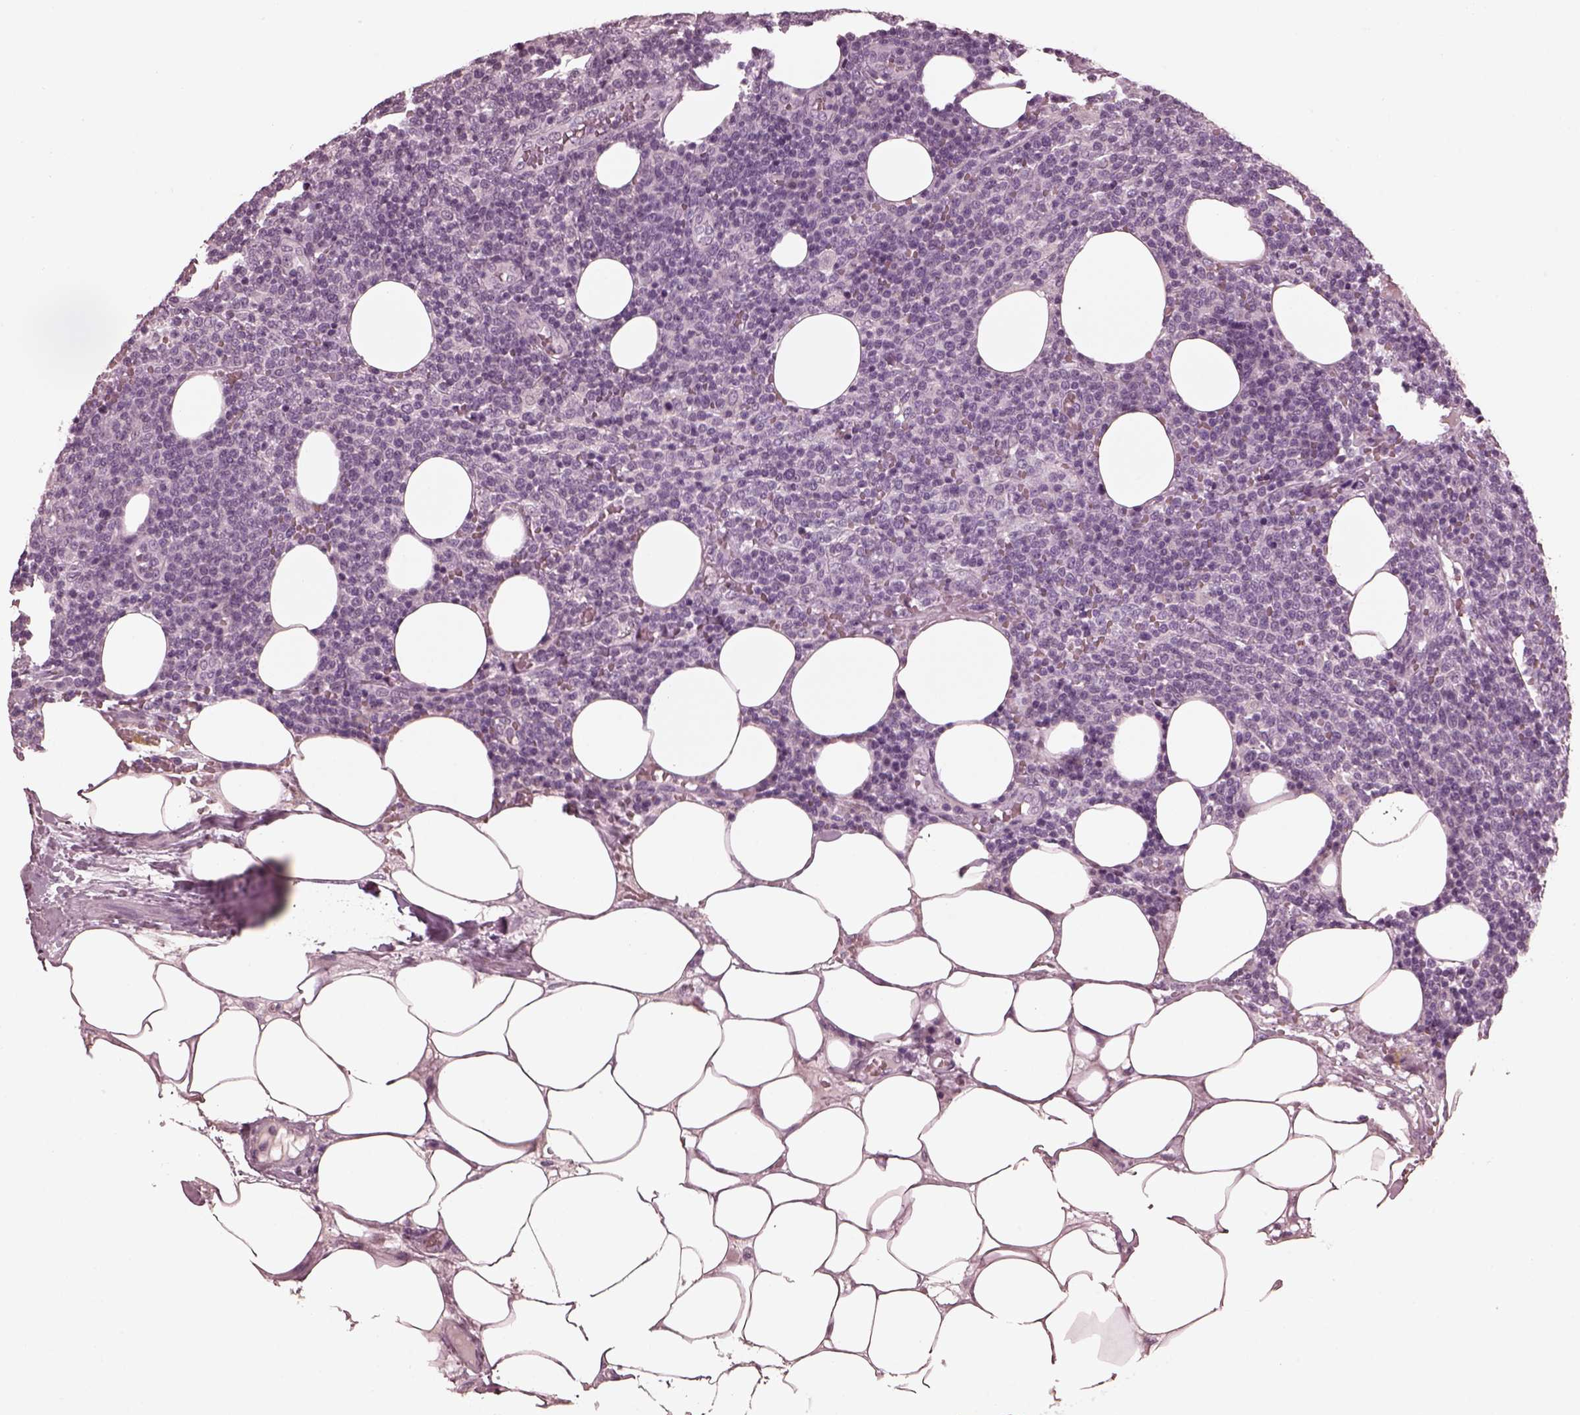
{"staining": {"intensity": "negative", "quantity": "none", "location": "none"}, "tissue": "lymphoma", "cell_type": "Tumor cells", "image_type": "cancer", "snomed": [{"axis": "morphology", "description": "Malignant lymphoma, non-Hodgkin's type, High grade"}, {"axis": "topography", "description": "Lymph node"}], "caption": "Tumor cells are negative for brown protein staining in malignant lymphoma, non-Hodgkin's type (high-grade). (DAB (3,3'-diaminobenzidine) immunohistochemistry, high magnification).", "gene": "CGA", "patient": {"sex": "male", "age": 61}}